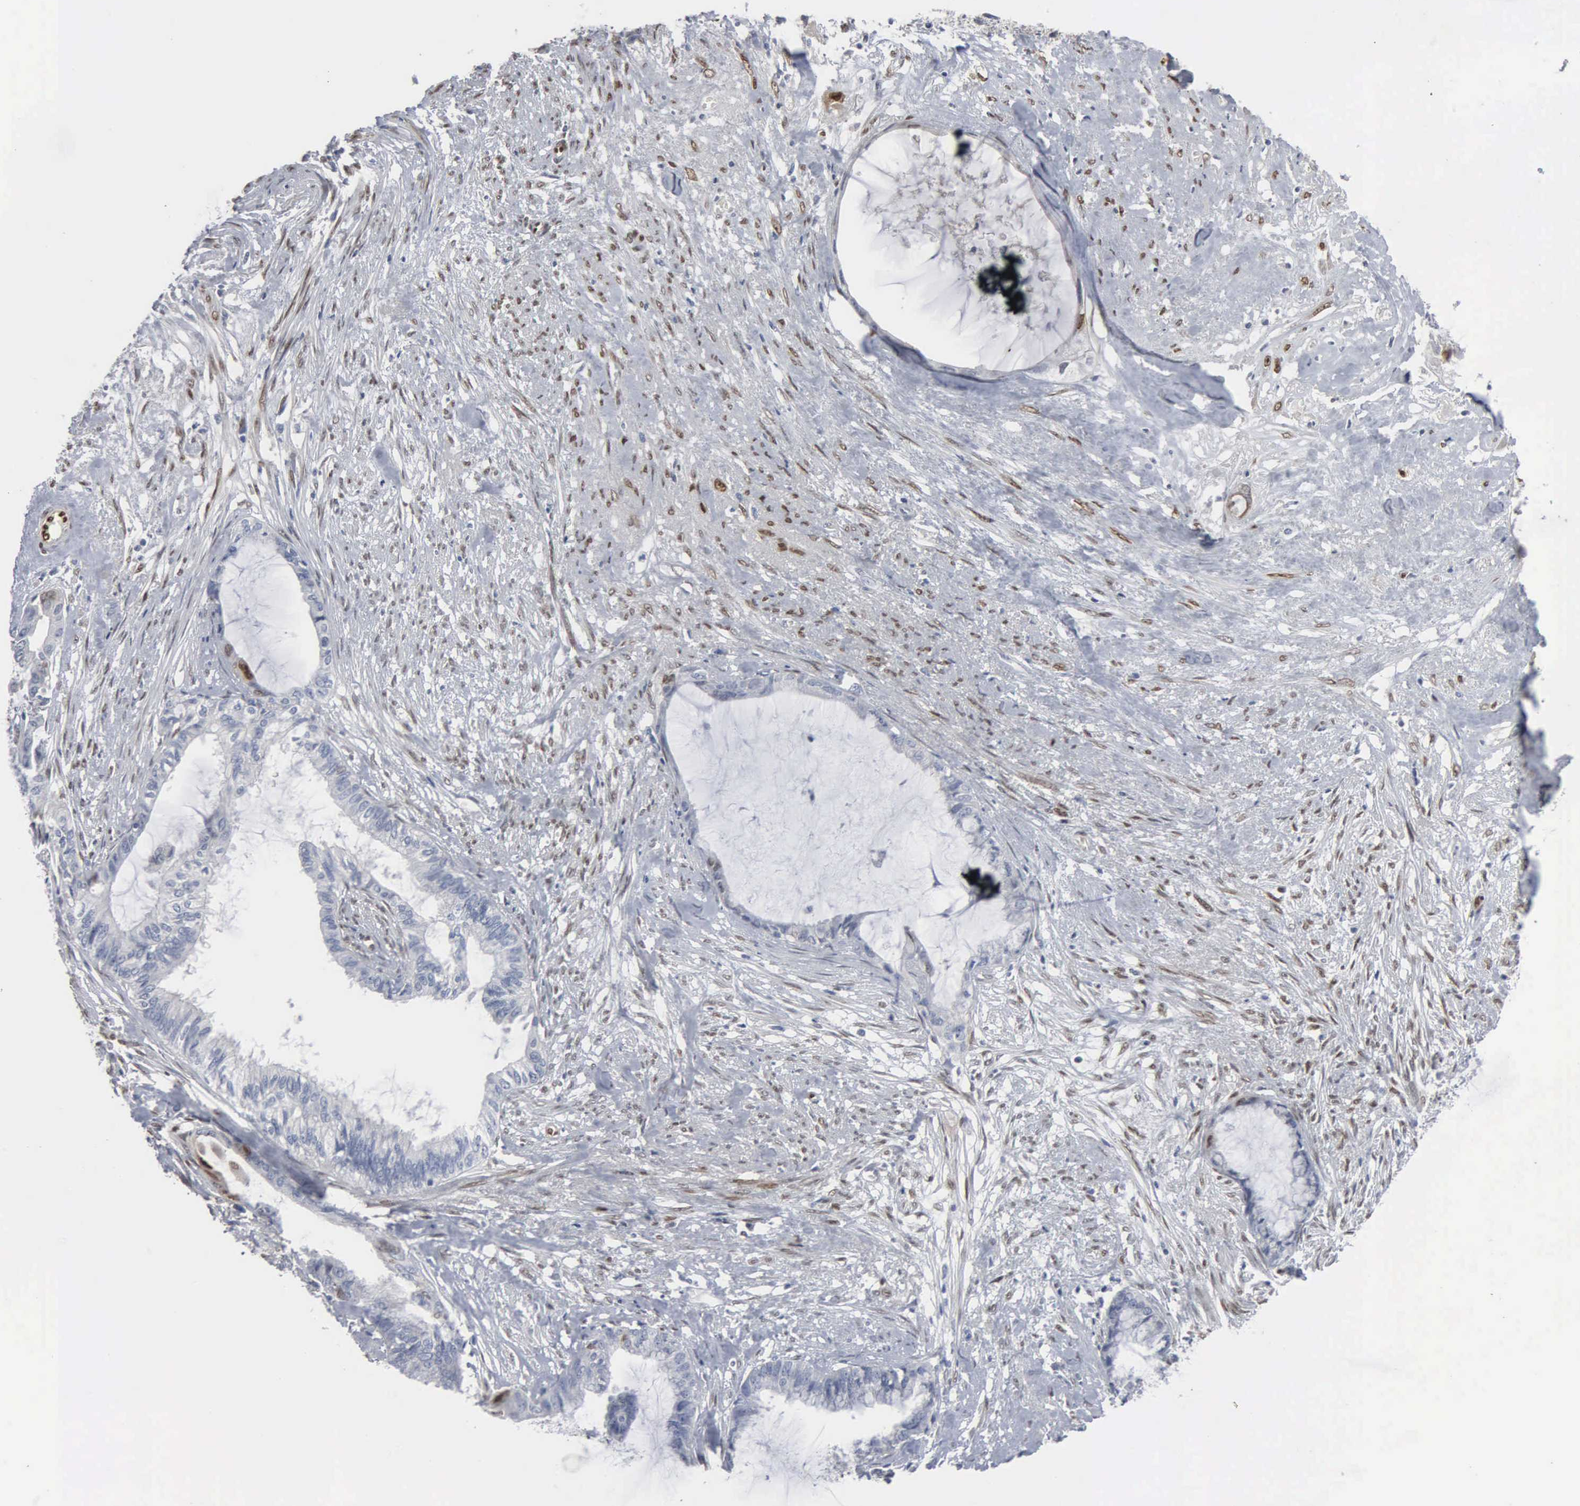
{"staining": {"intensity": "negative", "quantity": "none", "location": "none"}, "tissue": "endometrial cancer", "cell_type": "Tumor cells", "image_type": "cancer", "snomed": [{"axis": "morphology", "description": "Adenocarcinoma, NOS"}, {"axis": "topography", "description": "Endometrium"}], "caption": "A photomicrograph of human adenocarcinoma (endometrial) is negative for staining in tumor cells.", "gene": "FGF2", "patient": {"sex": "female", "age": 86}}